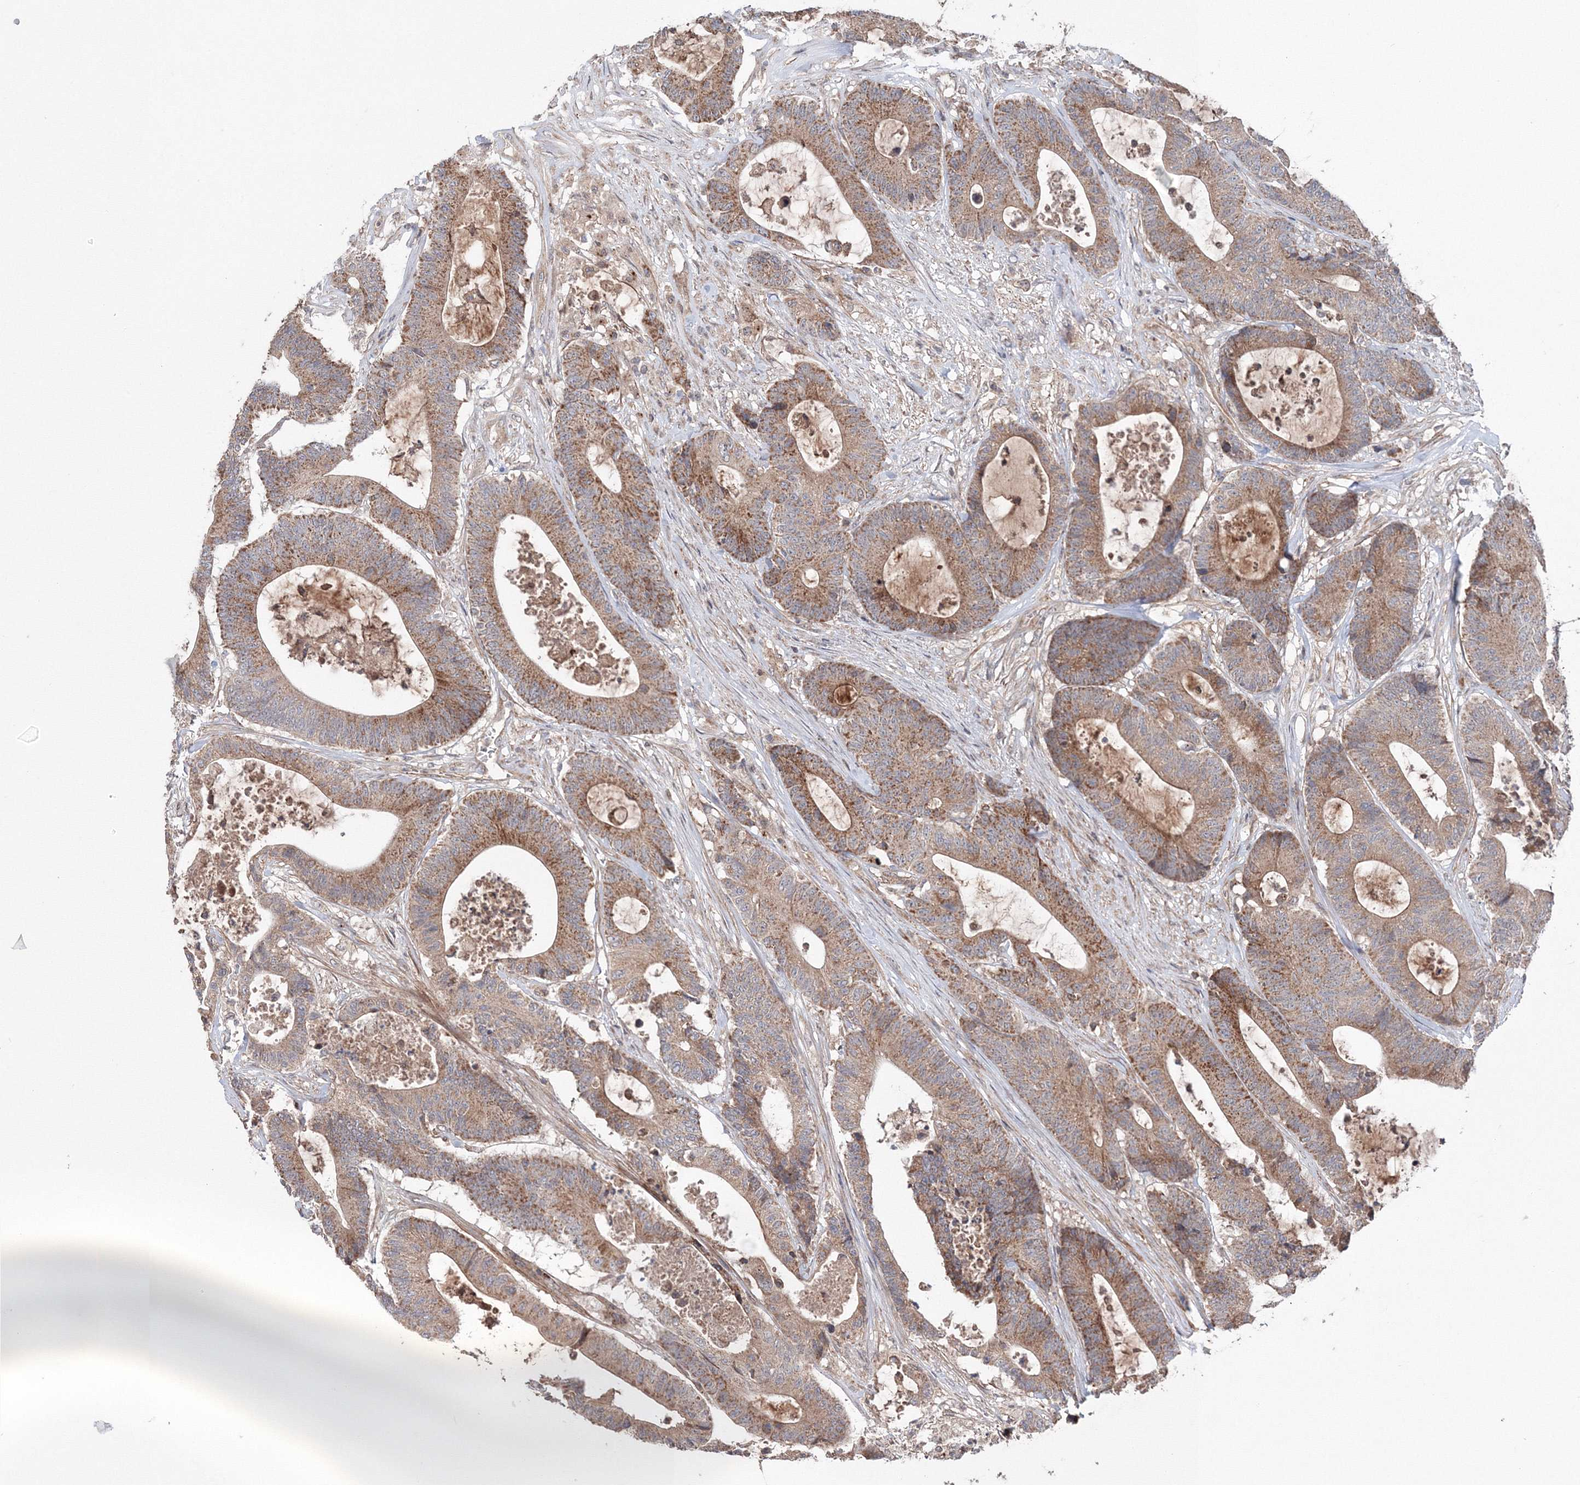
{"staining": {"intensity": "moderate", "quantity": ">75%", "location": "cytoplasmic/membranous"}, "tissue": "colorectal cancer", "cell_type": "Tumor cells", "image_type": "cancer", "snomed": [{"axis": "morphology", "description": "Adenocarcinoma, NOS"}, {"axis": "topography", "description": "Colon"}], "caption": "IHC of colorectal adenocarcinoma shows medium levels of moderate cytoplasmic/membranous staining in about >75% of tumor cells.", "gene": "NOA1", "patient": {"sex": "female", "age": 84}}